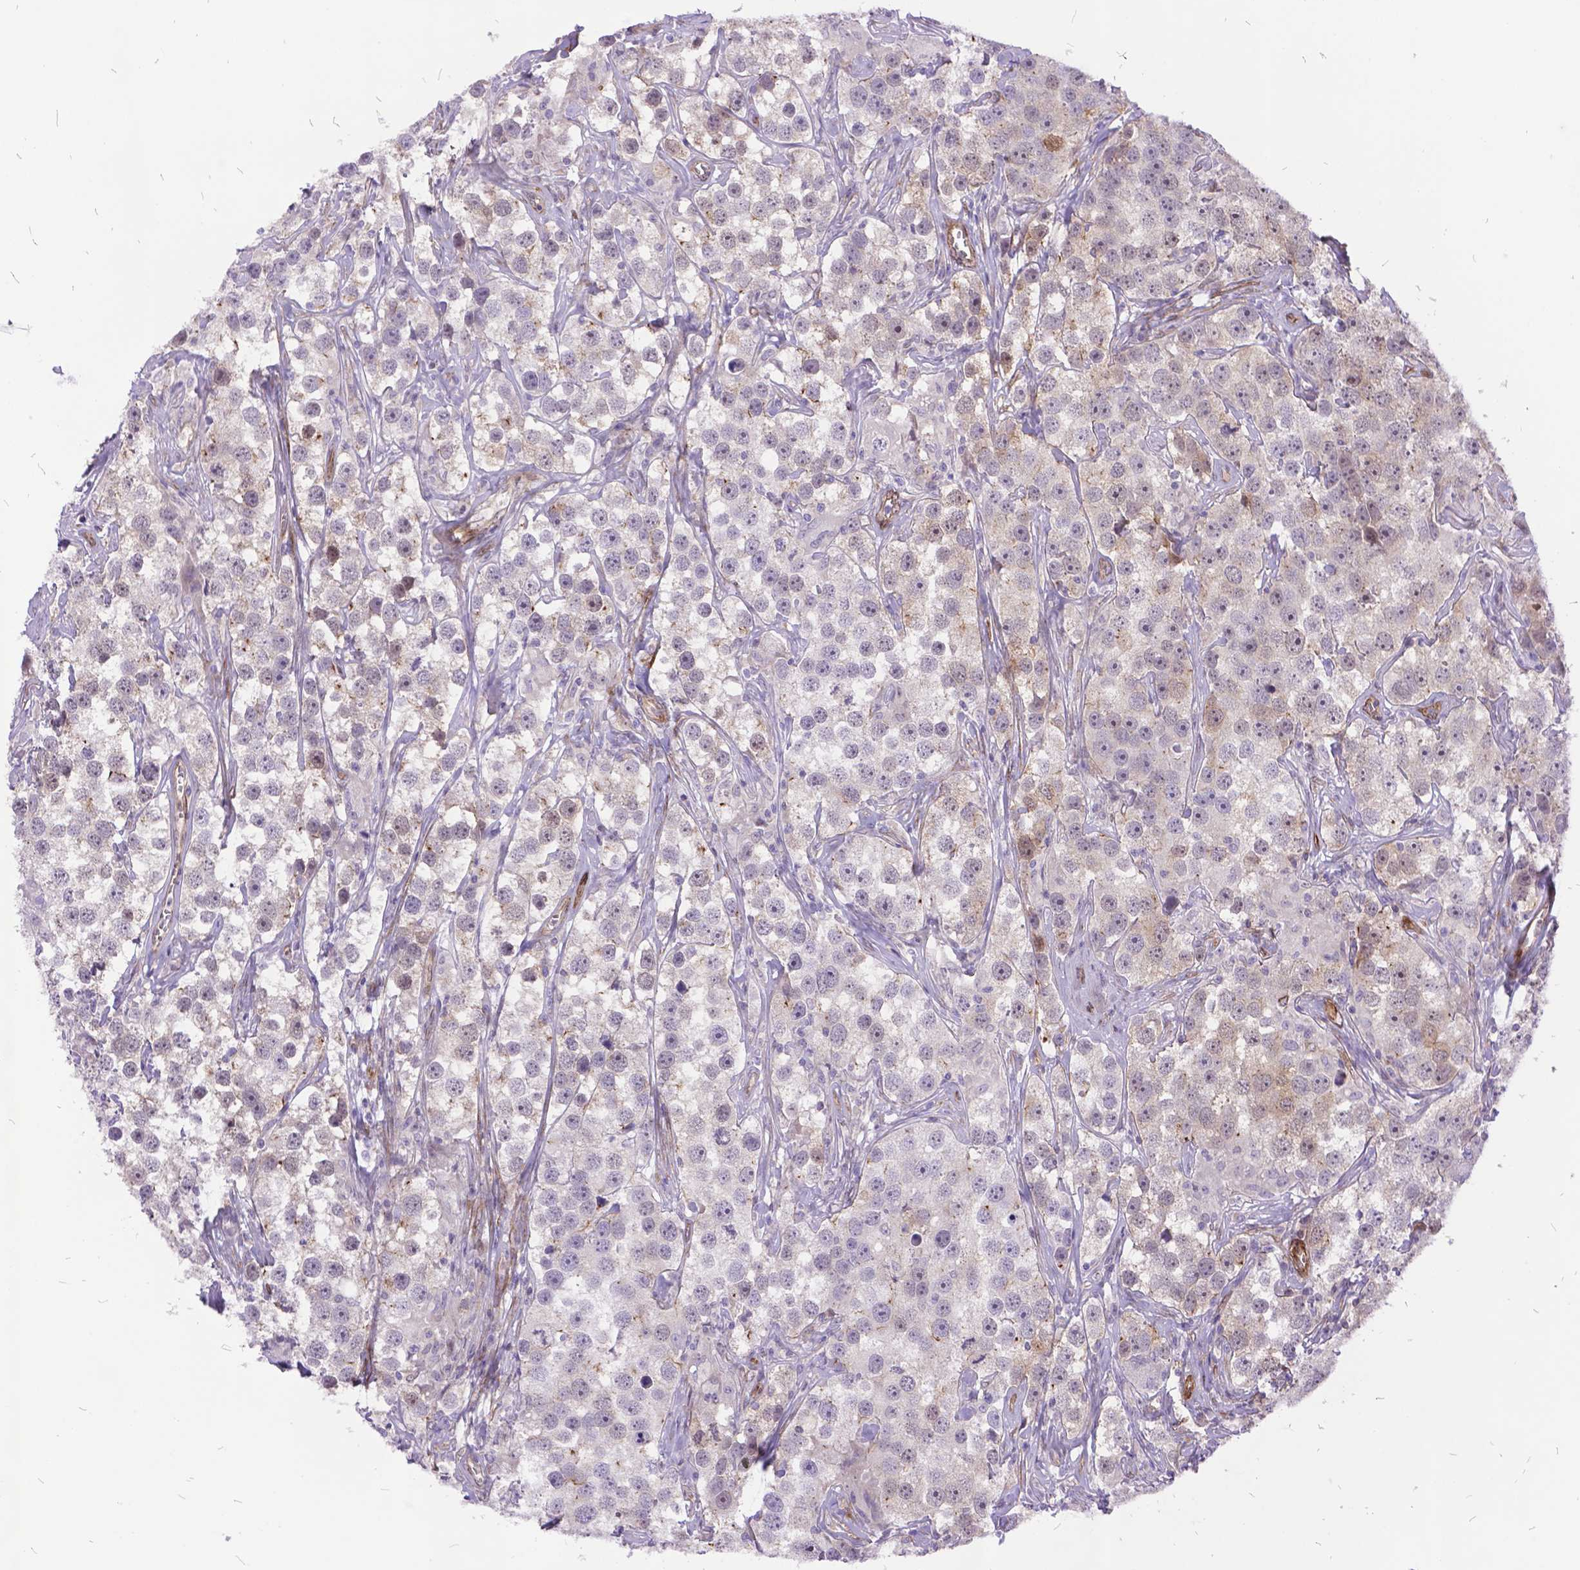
{"staining": {"intensity": "negative", "quantity": "none", "location": "none"}, "tissue": "testis cancer", "cell_type": "Tumor cells", "image_type": "cancer", "snomed": [{"axis": "morphology", "description": "Seminoma, NOS"}, {"axis": "topography", "description": "Testis"}], "caption": "The histopathology image exhibits no staining of tumor cells in testis cancer (seminoma).", "gene": "GRB7", "patient": {"sex": "male", "age": 49}}